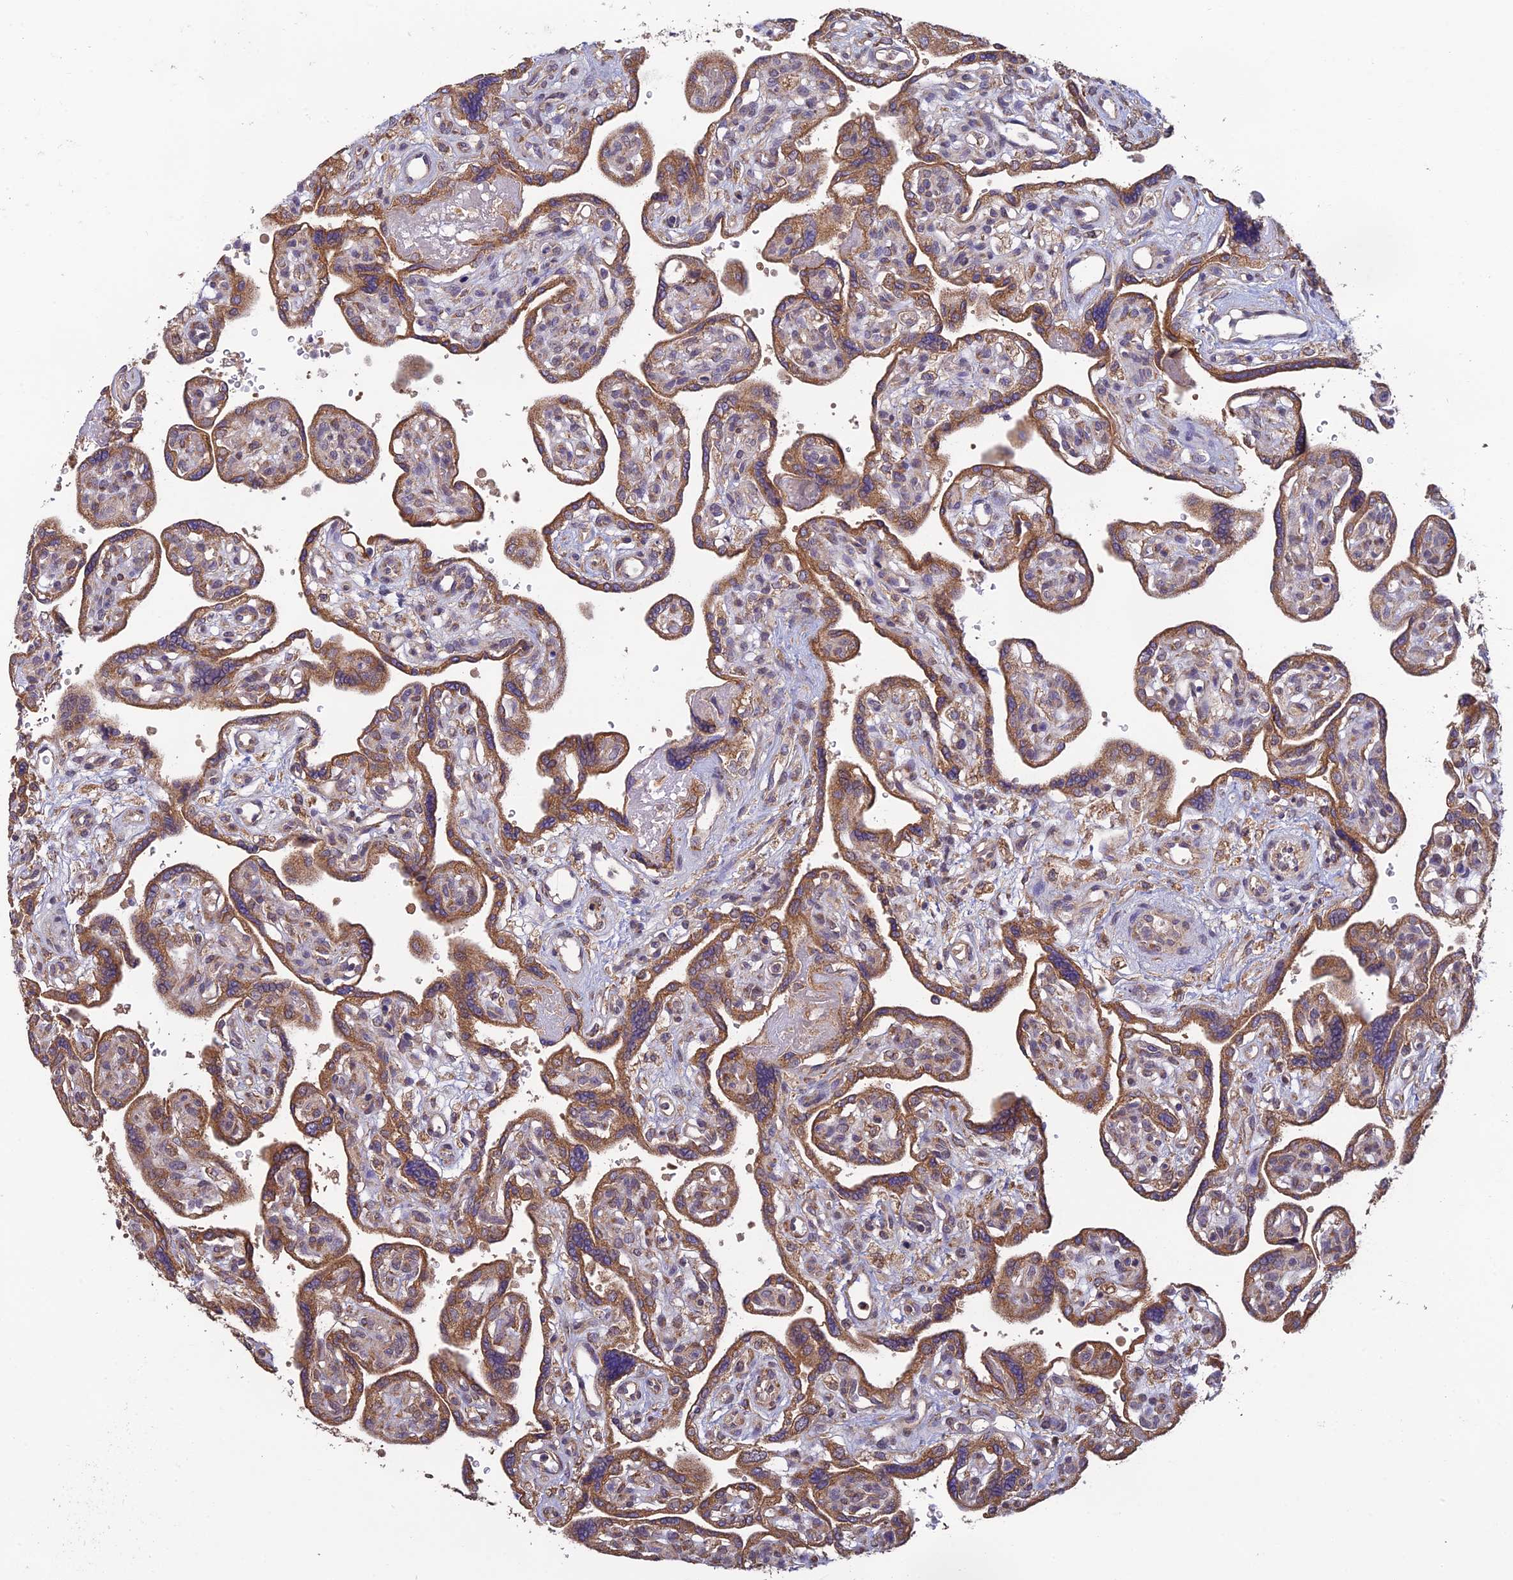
{"staining": {"intensity": "moderate", "quantity": ">75%", "location": "cytoplasmic/membranous"}, "tissue": "placenta", "cell_type": "Trophoblastic cells", "image_type": "normal", "snomed": [{"axis": "morphology", "description": "Normal tissue, NOS"}, {"axis": "topography", "description": "Placenta"}], "caption": "Placenta stained with DAB immunohistochemistry (IHC) displays medium levels of moderate cytoplasmic/membranous expression in approximately >75% of trophoblastic cells. Nuclei are stained in blue.", "gene": "MRNIP", "patient": {"sex": "female", "age": 39}}